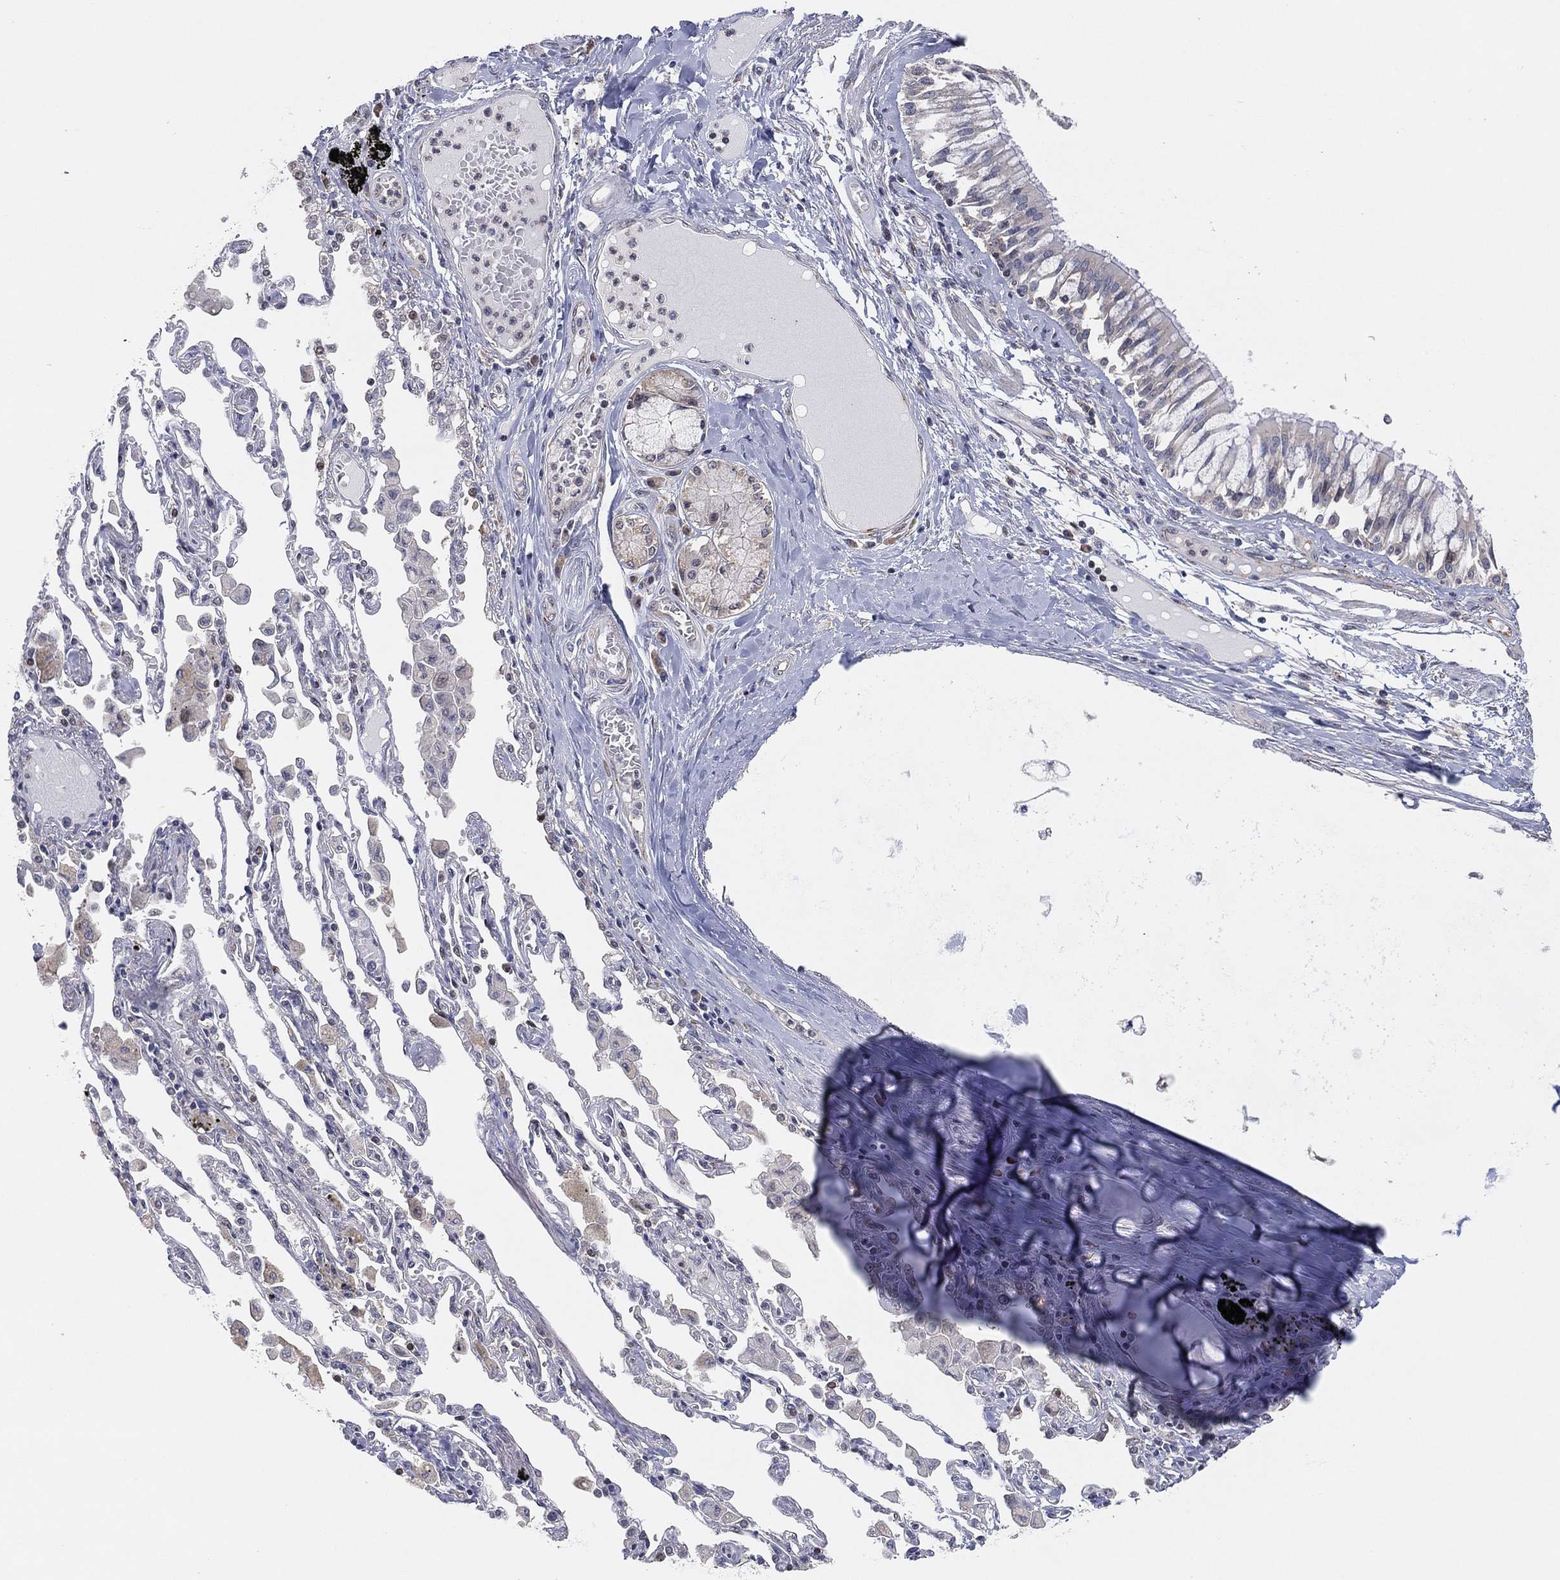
{"staining": {"intensity": "moderate", "quantity": "25%-75%", "location": "cytoplasmic/membranous"}, "tissue": "bronchus", "cell_type": "Respiratory epithelial cells", "image_type": "normal", "snomed": [{"axis": "morphology", "description": "Normal tissue, NOS"}, {"axis": "morphology", "description": "Squamous cell carcinoma, NOS"}, {"axis": "topography", "description": "Cartilage tissue"}, {"axis": "topography", "description": "Bronchus"}, {"axis": "topography", "description": "Lung"}], "caption": "Normal bronchus exhibits moderate cytoplasmic/membranous staining in about 25%-75% of respiratory epithelial cells (brown staining indicates protein expression, while blue staining denotes nuclei)..", "gene": "TMTC4", "patient": {"sex": "female", "age": 49}}